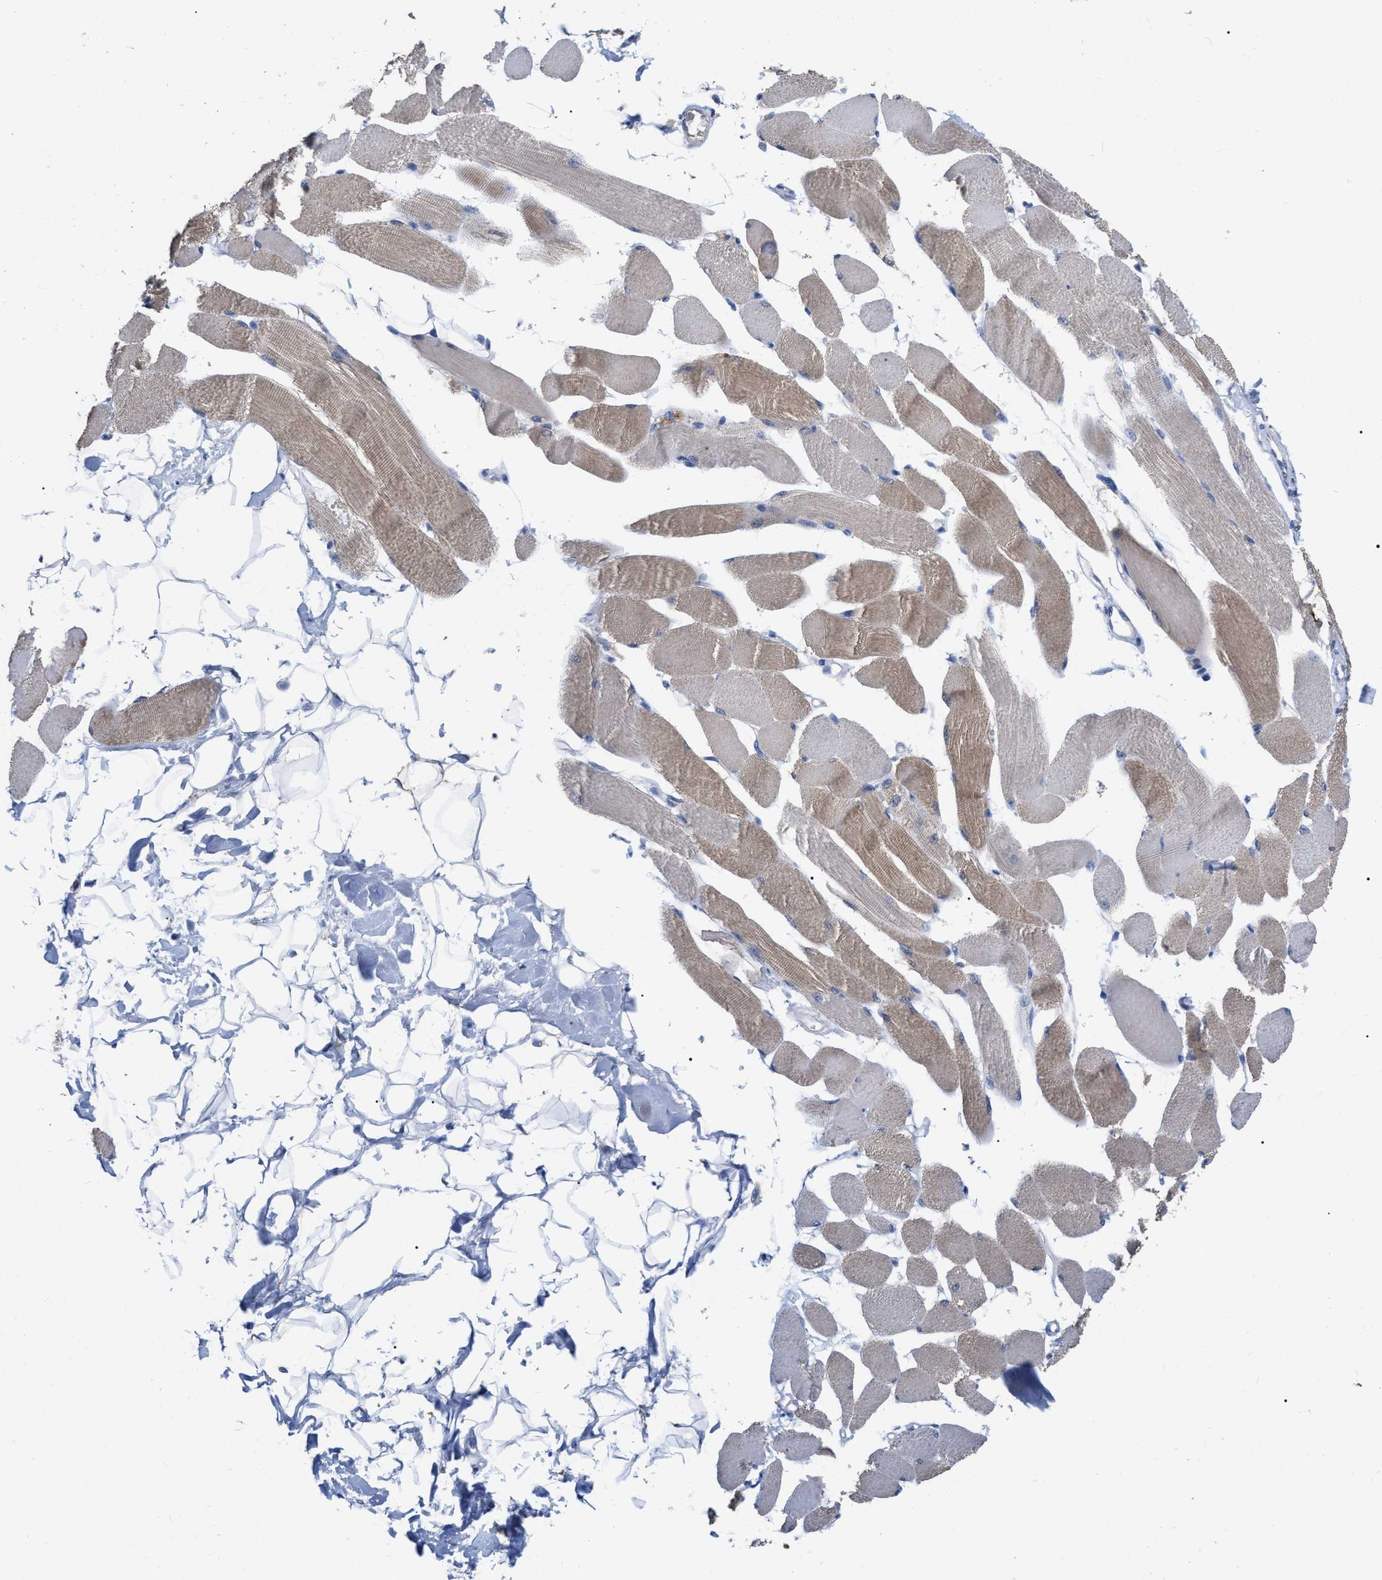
{"staining": {"intensity": "moderate", "quantity": "25%-75%", "location": "cytoplasmic/membranous"}, "tissue": "skeletal muscle", "cell_type": "Myocytes", "image_type": "normal", "snomed": [{"axis": "morphology", "description": "Normal tissue, NOS"}, {"axis": "topography", "description": "Skeletal muscle"}, {"axis": "topography", "description": "Peripheral nerve tissue"}], "caption": "Protein staining of benign skeletal muscle exhibits moderate cytoplasmic/membranous expression in about 25%-75% of myocytes.", "gene": "GPR179", "patient": {"sex": "female", "age": 84}}